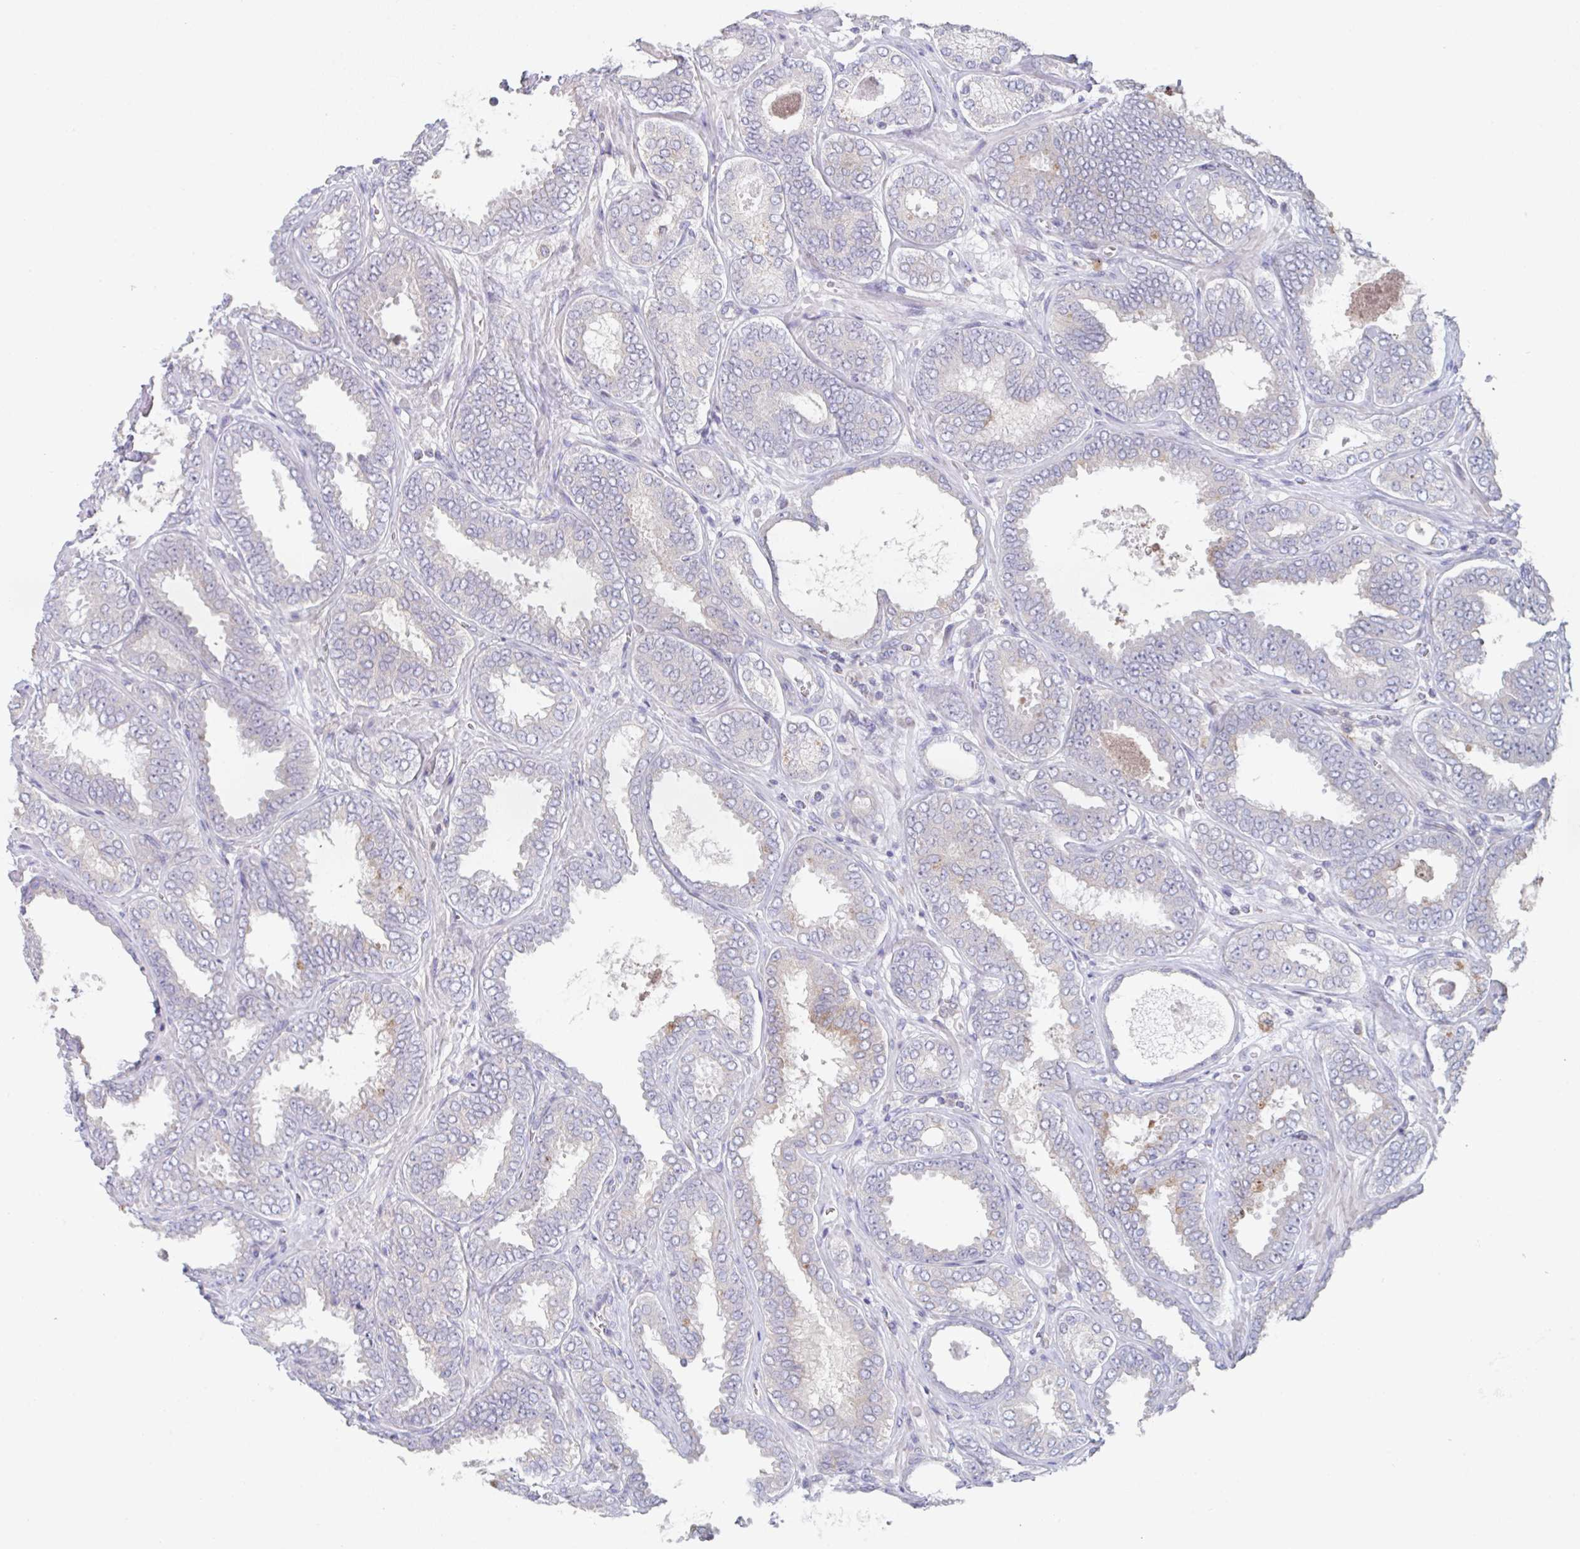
{"staining": {"intensity": "negative", "quantity": "none", "location": "none"}, "tissue": "prostate cancer", "cell_type": "Tumor cells", "image_type": "cancer", "snomed": [{"axis": "morphology", "description": "Adenocarcinoma, High grade"}, {"axis": "topography", "description": "Prostate"}], "caption": "Tumor cells show no significant protein positivity in adenocarcinoma (high-grade) (prostate).", "gene": "PTPRD", "patient": {"sex": "male", "age": 72}}